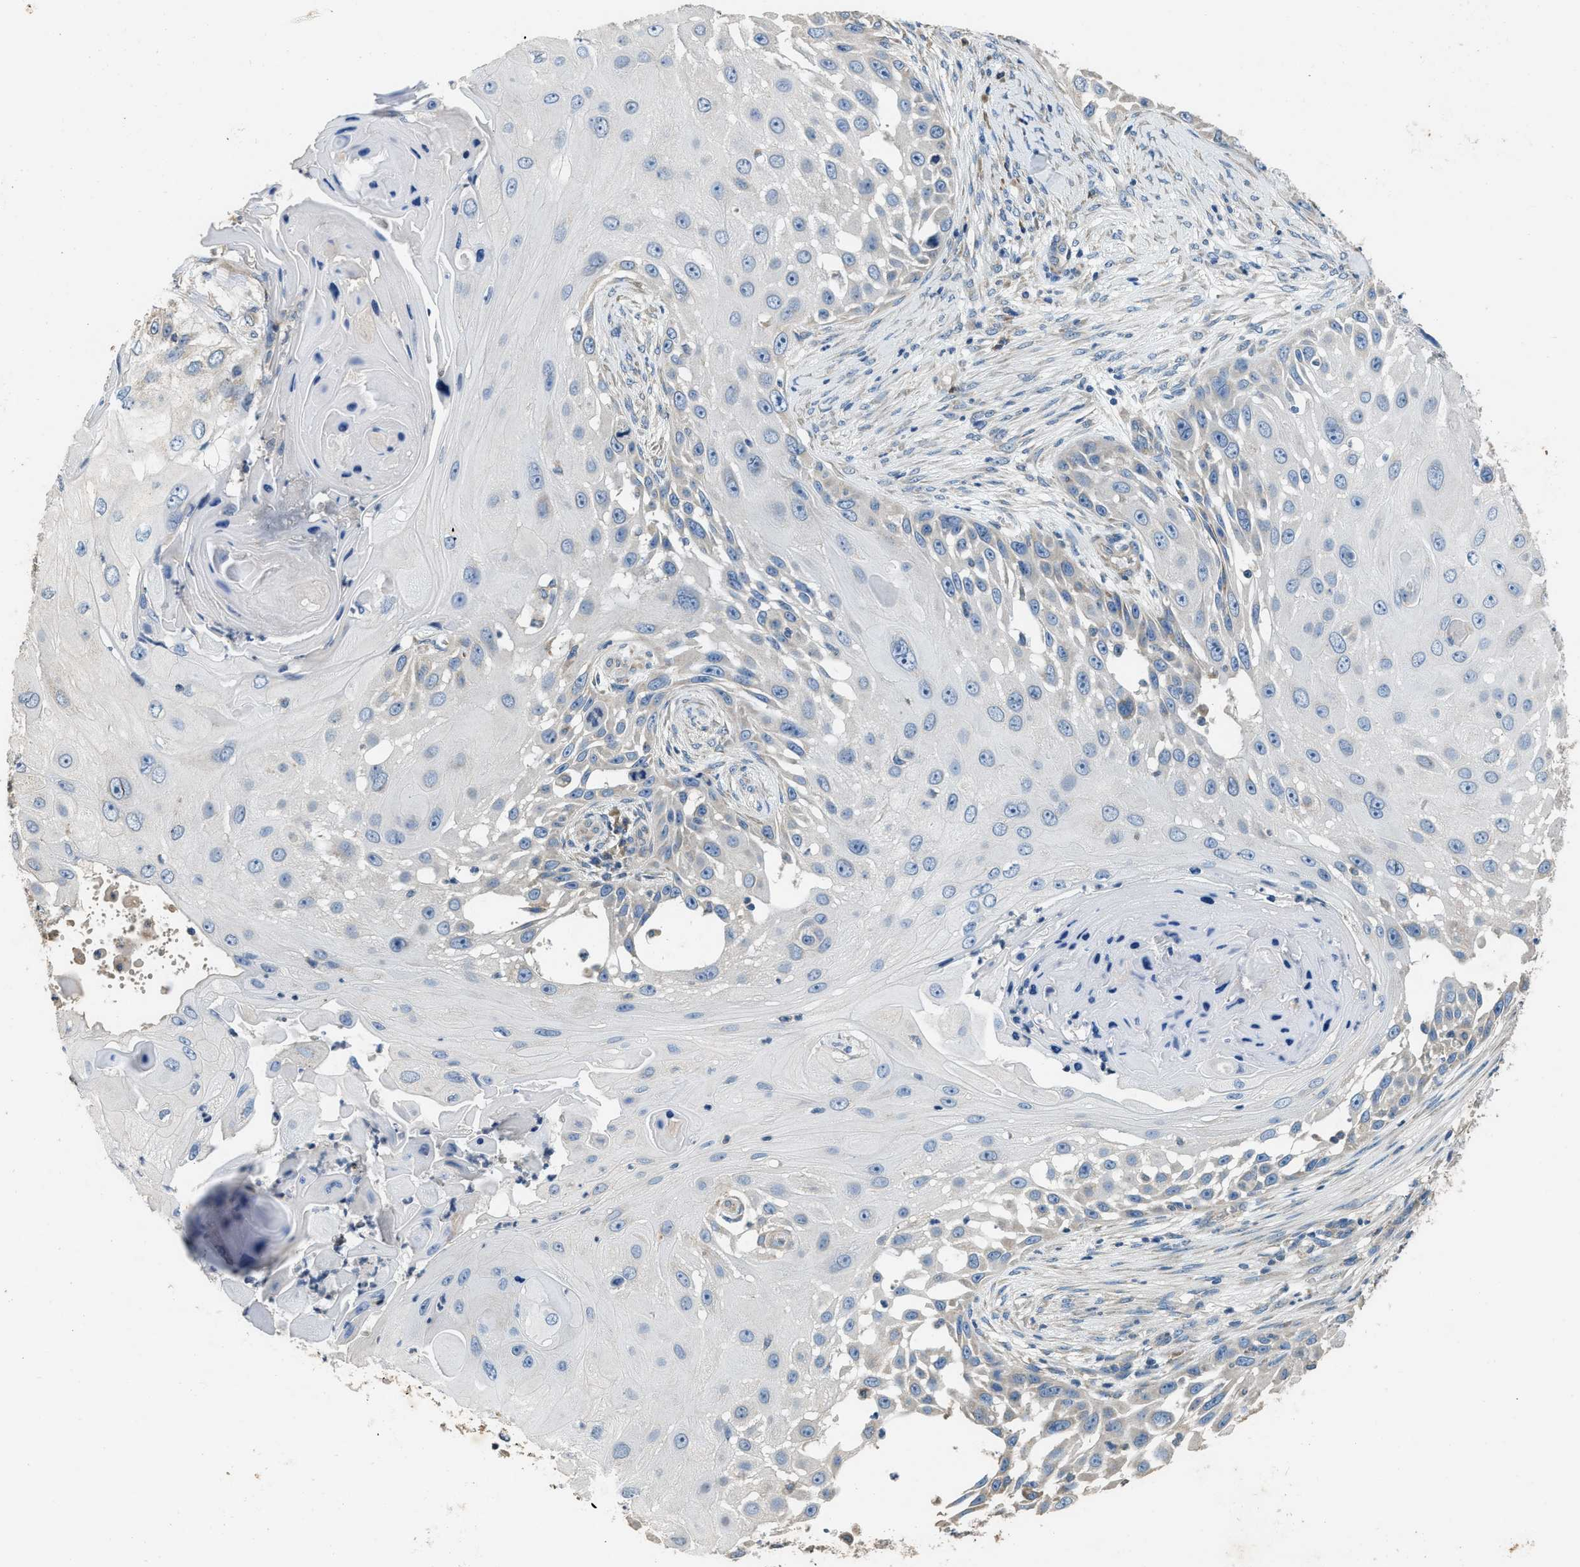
{"staining": {"intensity": "negative", "quantity": "none", "location": "none"}, "tissue": "skin cancer", "cell_type": "Tumor cells", "image_type": "cancer", "snomed": [{"axis": "morphology", "description": "Squamous cell carcinoma, NOS"}, {"axis": "topography", "description": "Skin"}], "caption": "Skin cancer (squamous cell carcinoma) was stained to show a protein in brown. There is no significant staining in tumor cells.", "gene": "TMEM150A", "patient": {"sex": "female", "age": 44}}